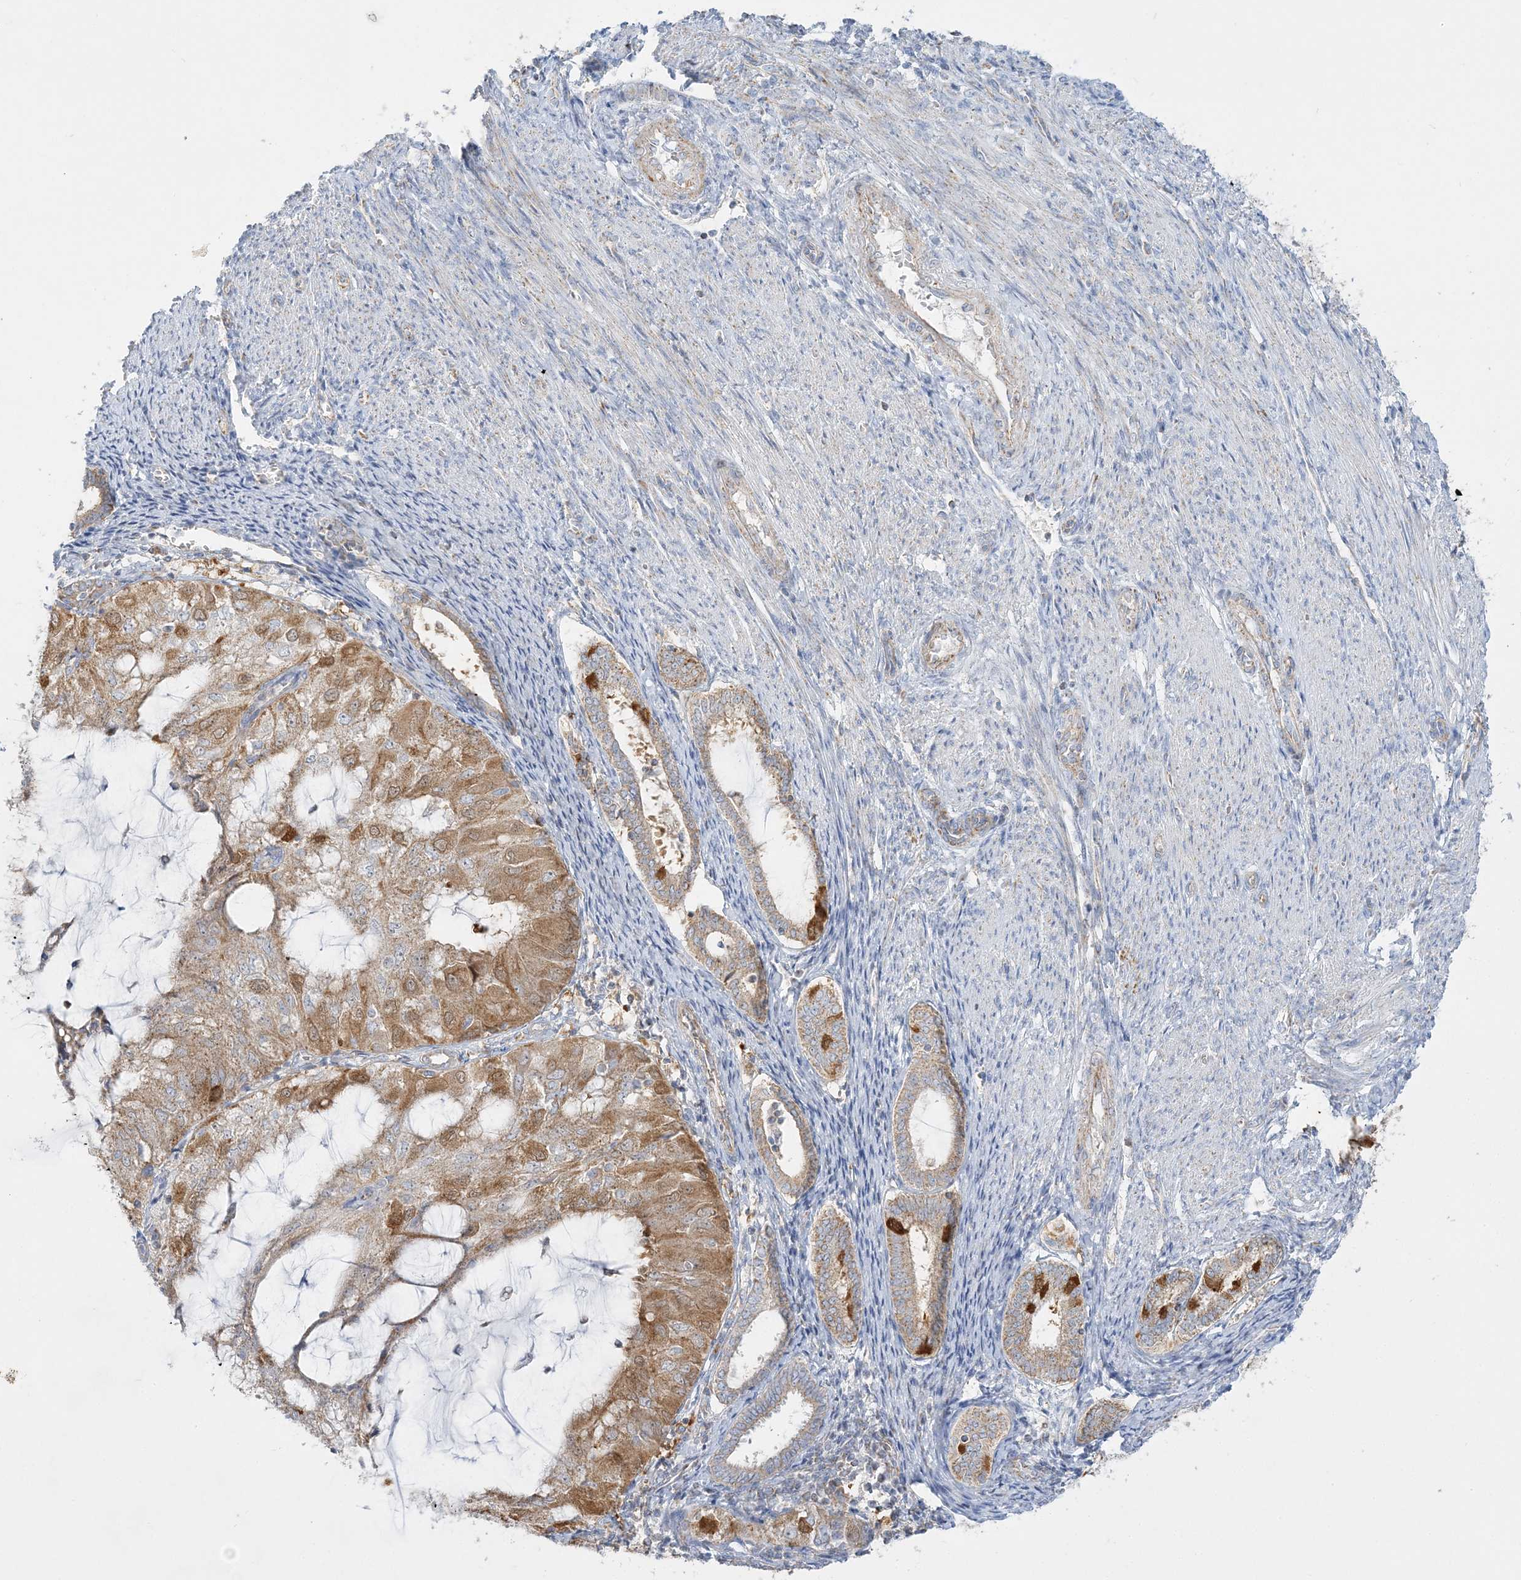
{"staining": {"intensity": "moderate", "quantity": ">75%", "location": "cytoplasmic/membranous"}, "tissue": "endometrial cancer", "cell_type": "Tumor cells", "image_type": "cancer", "snomed": [{"axis": "morphology", "description": "Adenocarcinoma, NOS"}, {"axis": "topography", "description": "Endometrium"}], "caption": "A high-resolution histopathology image shows IHC staining of endometrial cancer, which exhibits moderate cytoplasmic/membranous expression in approximately >75% of tumor cells. Nuclei are stained in blue.", "gene": "TBC1D14", "patient": {"sex": "female", "age": 81}}